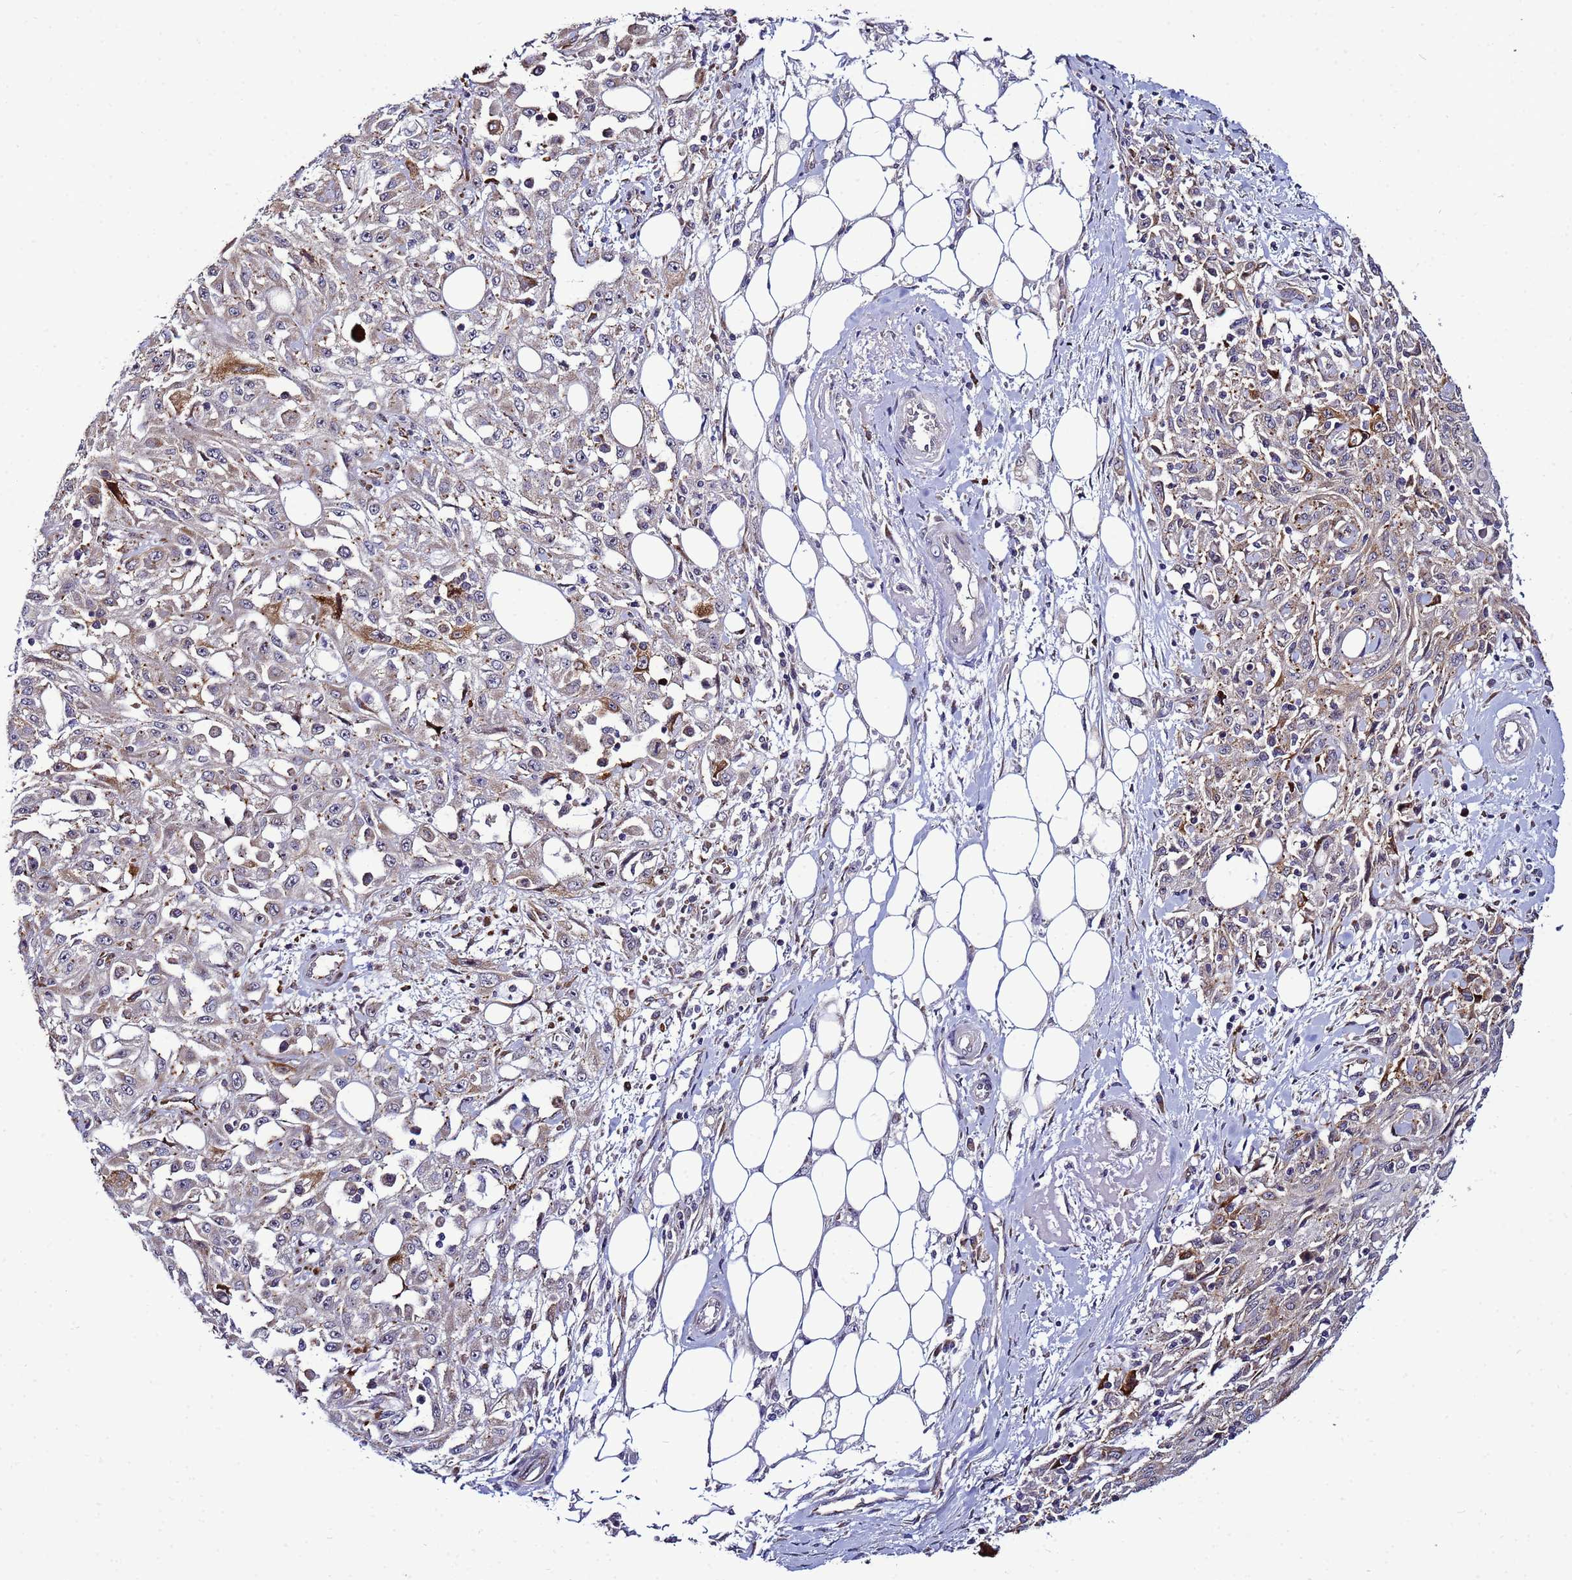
{"staining": {"intensity": "weak", "quantity": "<25%", "location": "cytoplasmic/membranous"}, "tissue": "skin cancer", "cell_type": "Tumor cells", "image_type": "cancer", "snomed": [{"axis": "morphology", "description": "Squamous cell carcinoma, NOS"}, {"axis": "morphology", "description": "Squamous cell carcinoma, metastatic, NOS"}, {"axis": "topography", "description": "Skin"}, {"axis": "topography", "description": "Lymph node"}], "caption": "Tumor cells are negative for brown protein staining in skin squamous cell carcinoma.", "gene": "NOL8", "patient": {"sex": "male", "age": 75}}